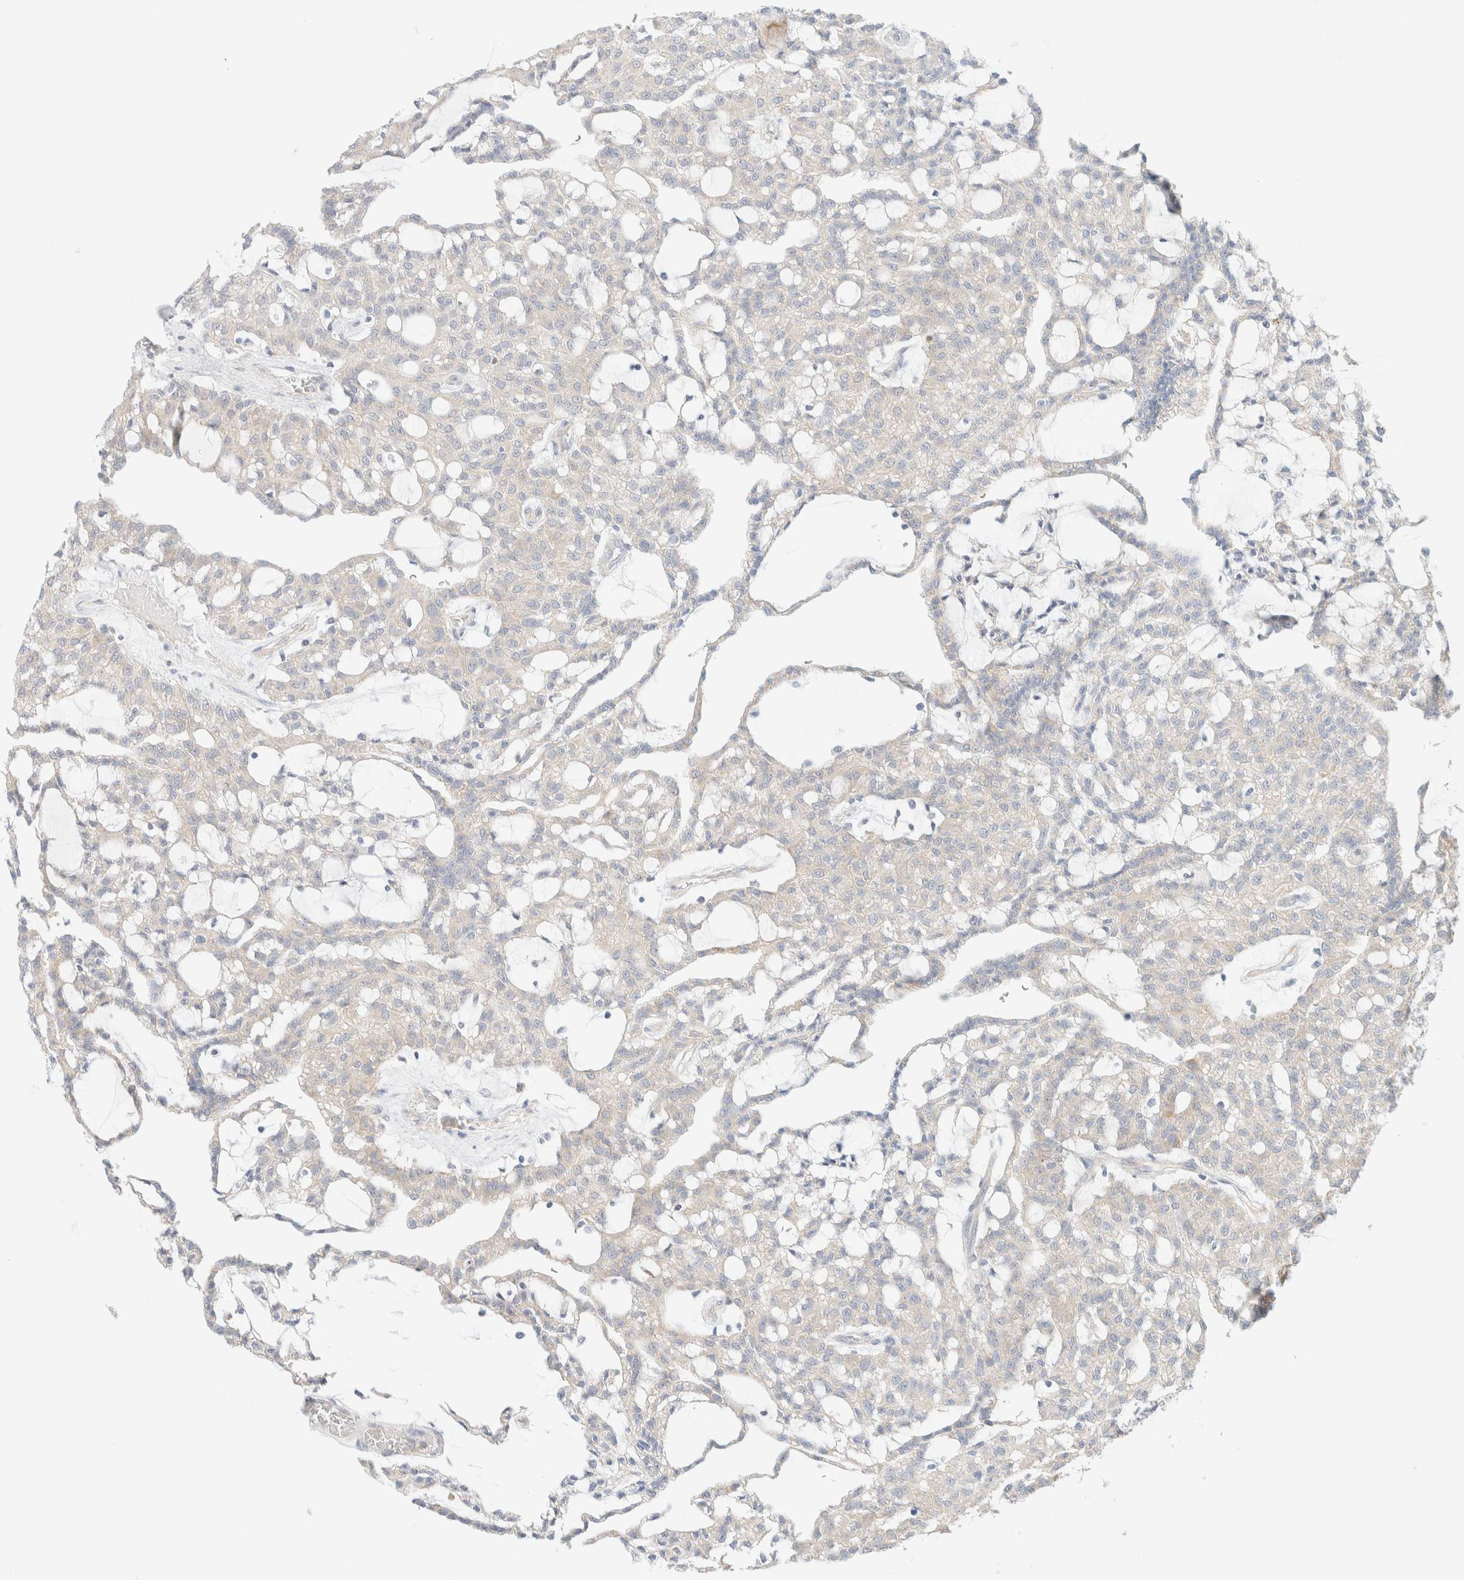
{"staining": {"intensity": "negative", "quantity": "none", "location": "none"}, "tissue": "renal cancer", "cell_type": "Tumor cells", "image_type": "cancer", "snomed": [{"axis": "morphology", "description": "Adenocarcinoma, NOS"}, {"axis": "topography", "description": "Kidney"}], "caption": "Immunohistochemical staining of renal cancer displays no significant positivity in tumor cells. (DAB (3,3'-diaminobenzidine) immunohistochemistry visualized using brightfield microscopy, high magnification).", "gene": "UNC13B", "patient": {"sex": "male", "age": 63}}